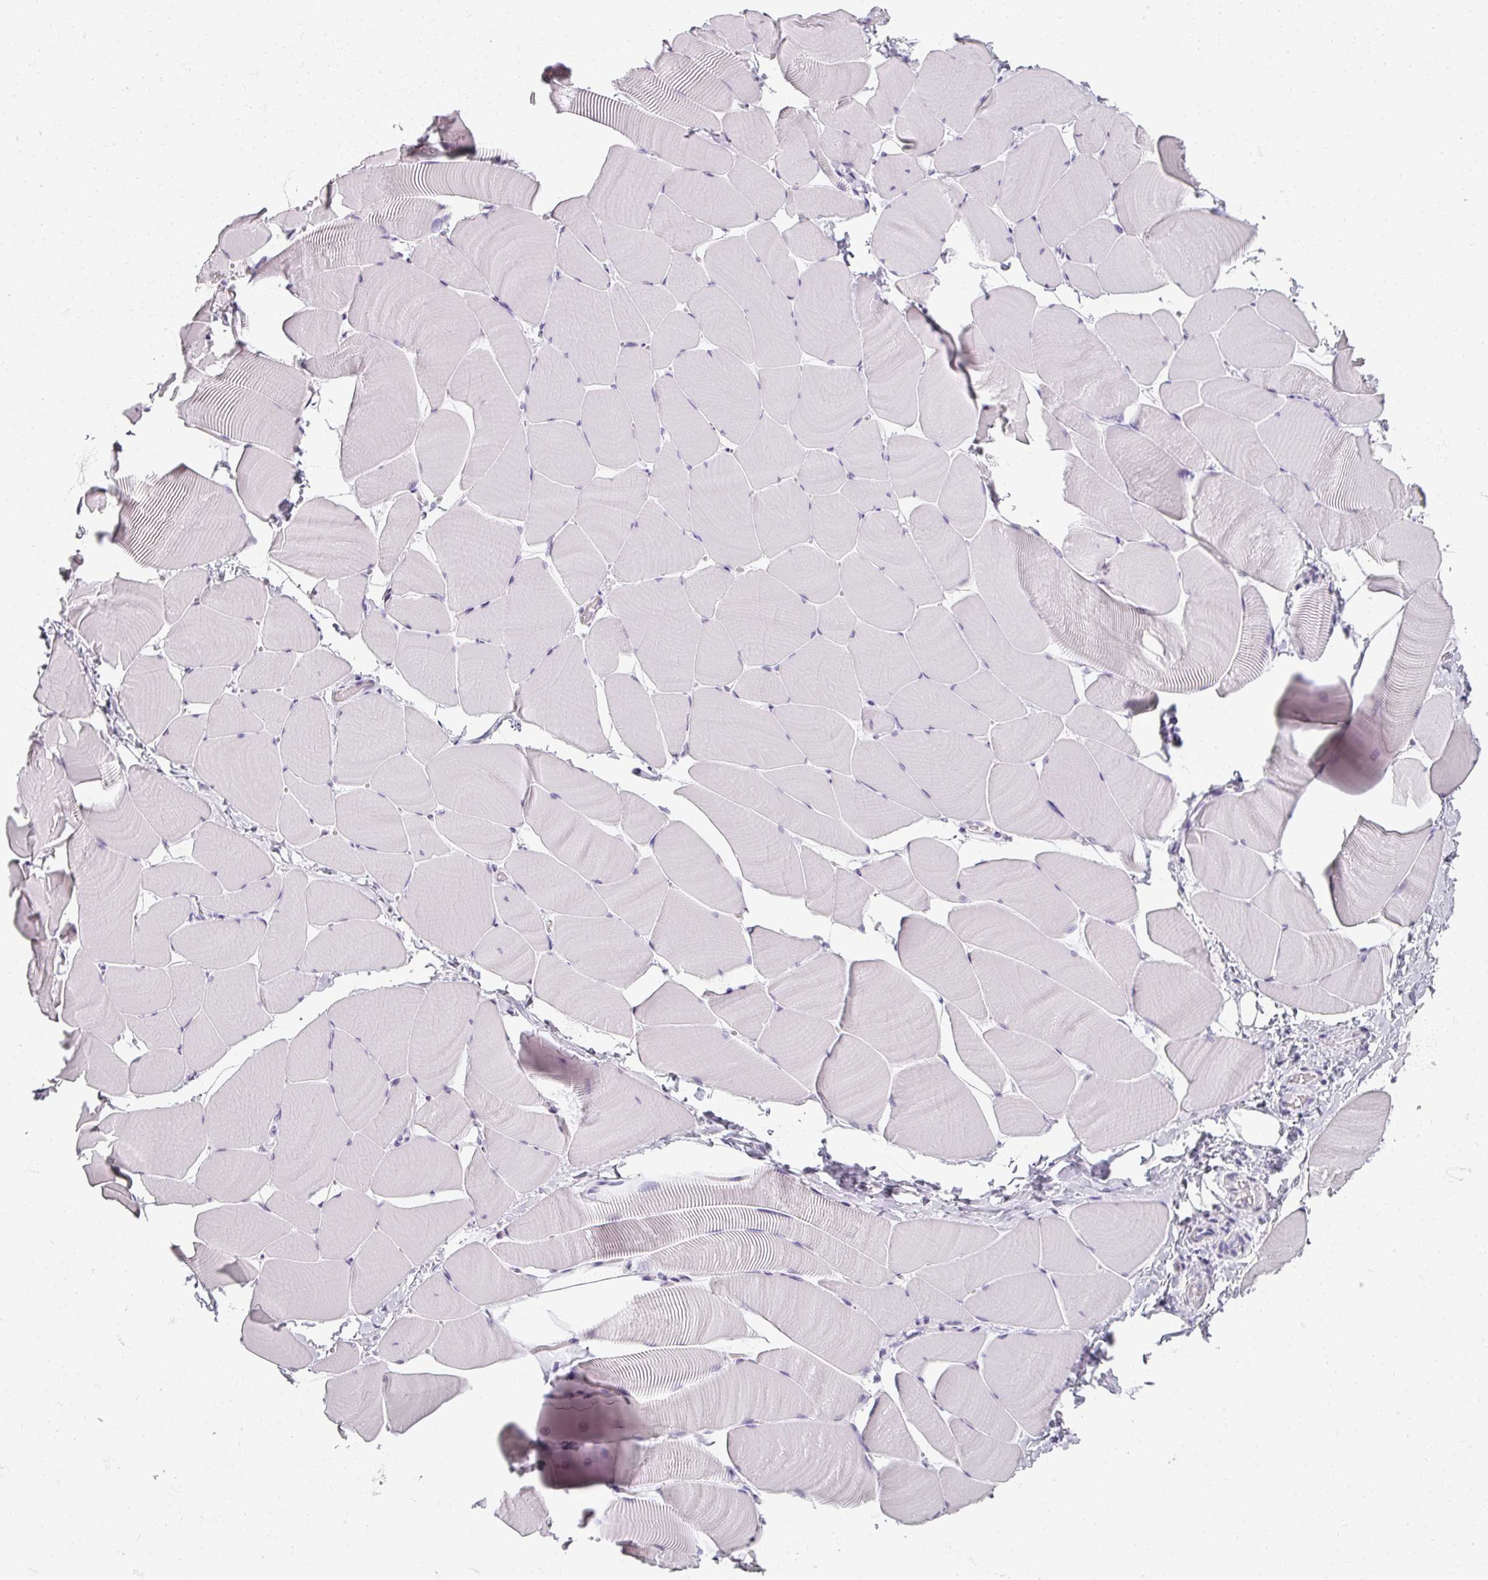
{"staining": {"intensity": "negative", "quantity": "none", "location": "none"}, "tissue": "skeletal muscle", "cell_type": "Myocytes", "image_type": "normal", "snomed": [{"axis": "morphology", "description": "Normal tissue, NOS"}, {"axis": "topography", "description": "Skeletal muscle"}], "caption": "This is an IHC photomicrograph of benign human skeletal muscle. There is no positivity in myocytes.", "gene": "REG3A", "patient": {"sex": "male", "age": 25}}